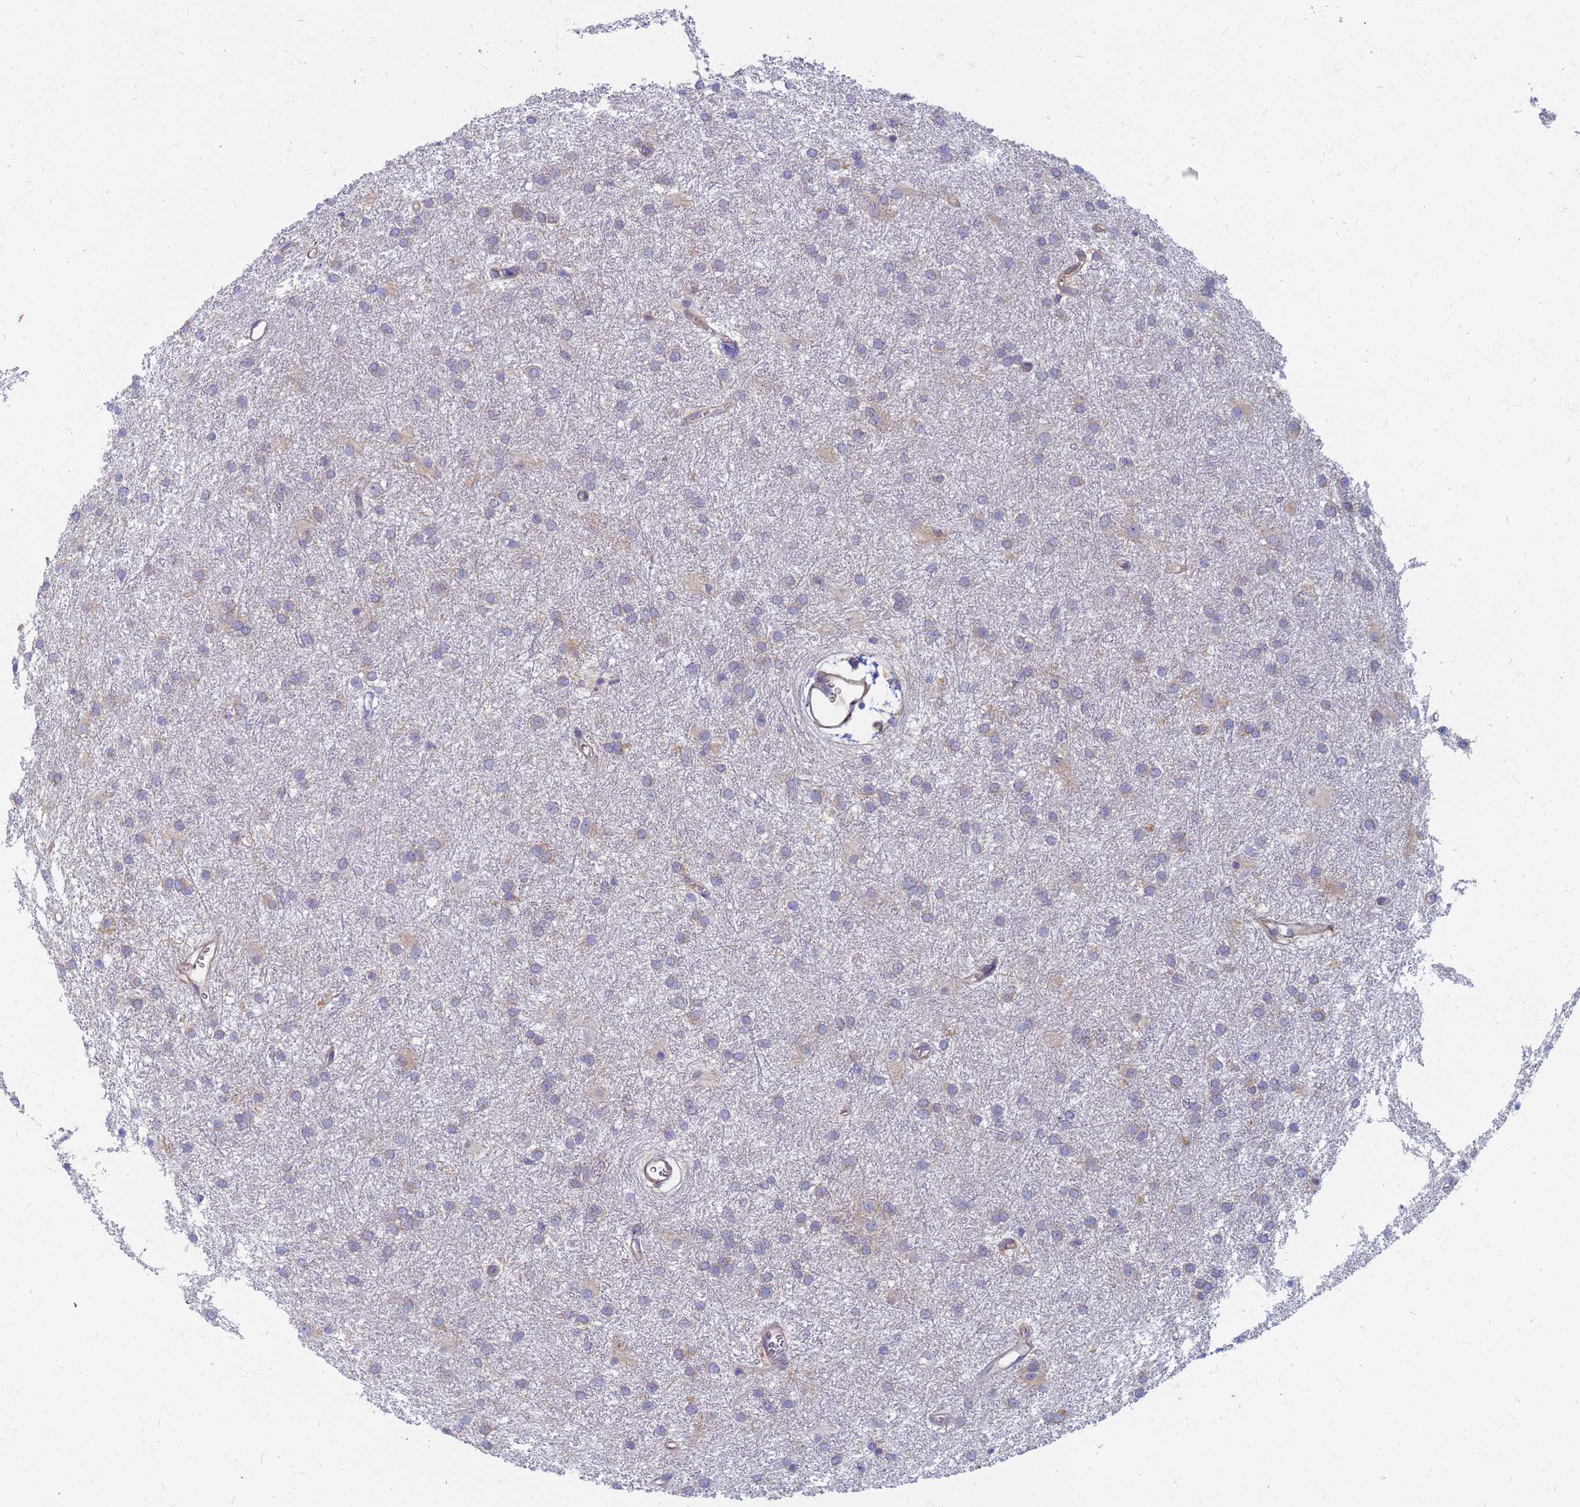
{"staining": {"intensity": "weak", "quantity": "<25%", "location": "cytoplasmic/membranous"}, "tissue": "glioma", "cell_type": "Tumor cells", "image_type": "cancer", "snomed": [{"axis": "morphology", "description": "Glioma, malignant, High grade"}, {"axis": "topography", "description": "Brain"}], "caption": "A micrograph of human glioma is negative for staining in tumor cells. The staining is performed using DAB (3,3'-diaminobenzidine) brown chromogen with nuclei counter-stained in using hematoxylin.", "gene": "EEA1", "patient": {"sex": "female", "age": 50}}